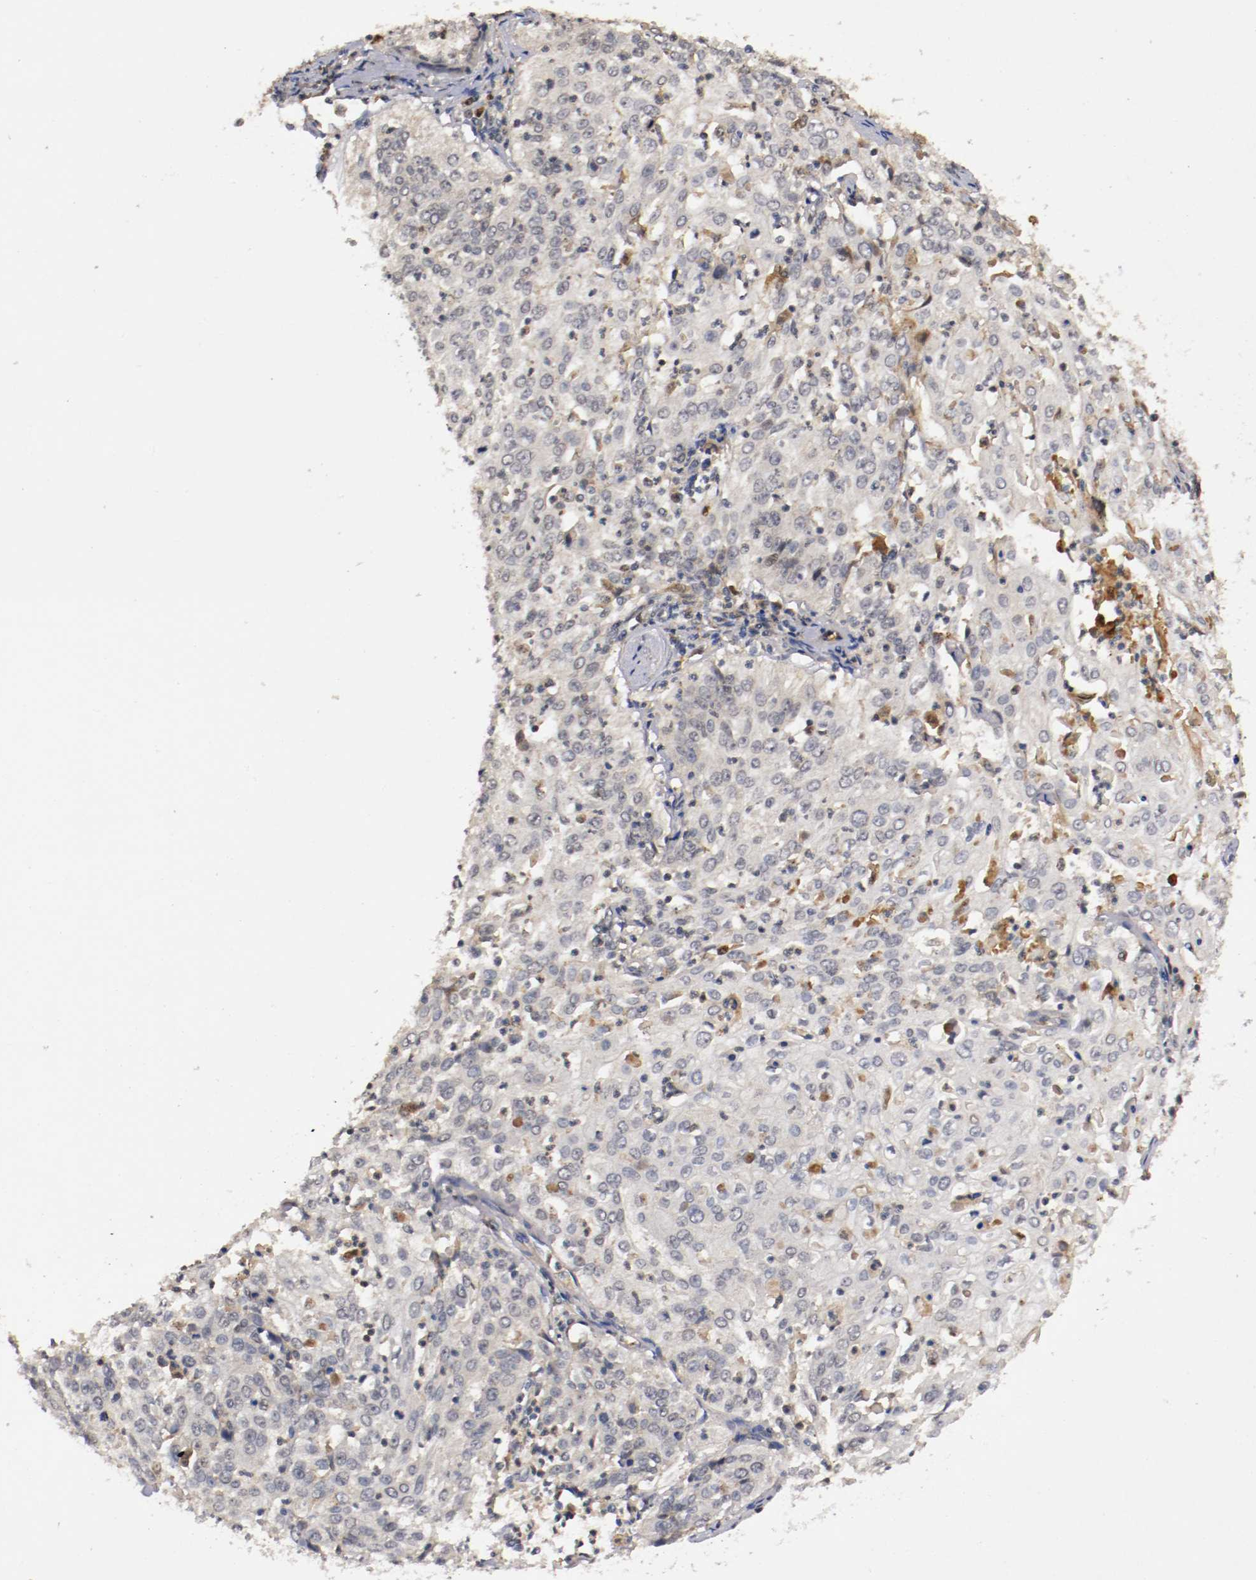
{"staining": {"intensity": "weak", "quantity": "<25%", "location": "cytoplasmic/membranous"}, "tissue": "cervical cancer", "cell_type": "Tumor cells", "image_type": "cancer", "snomed": [{"axis": "morphology", "description": "Squamous cell carcinoma, NOS"}, {"axis": "topography", "description": "Cervix"}], "caption": "This is an immunohistochemistry micrograph of squamous cell carcinoma (cervical). There is no staining in tumor cells.", "gene": "TNFRSF1B", "patient": {"sex": "female", "age": 39}}